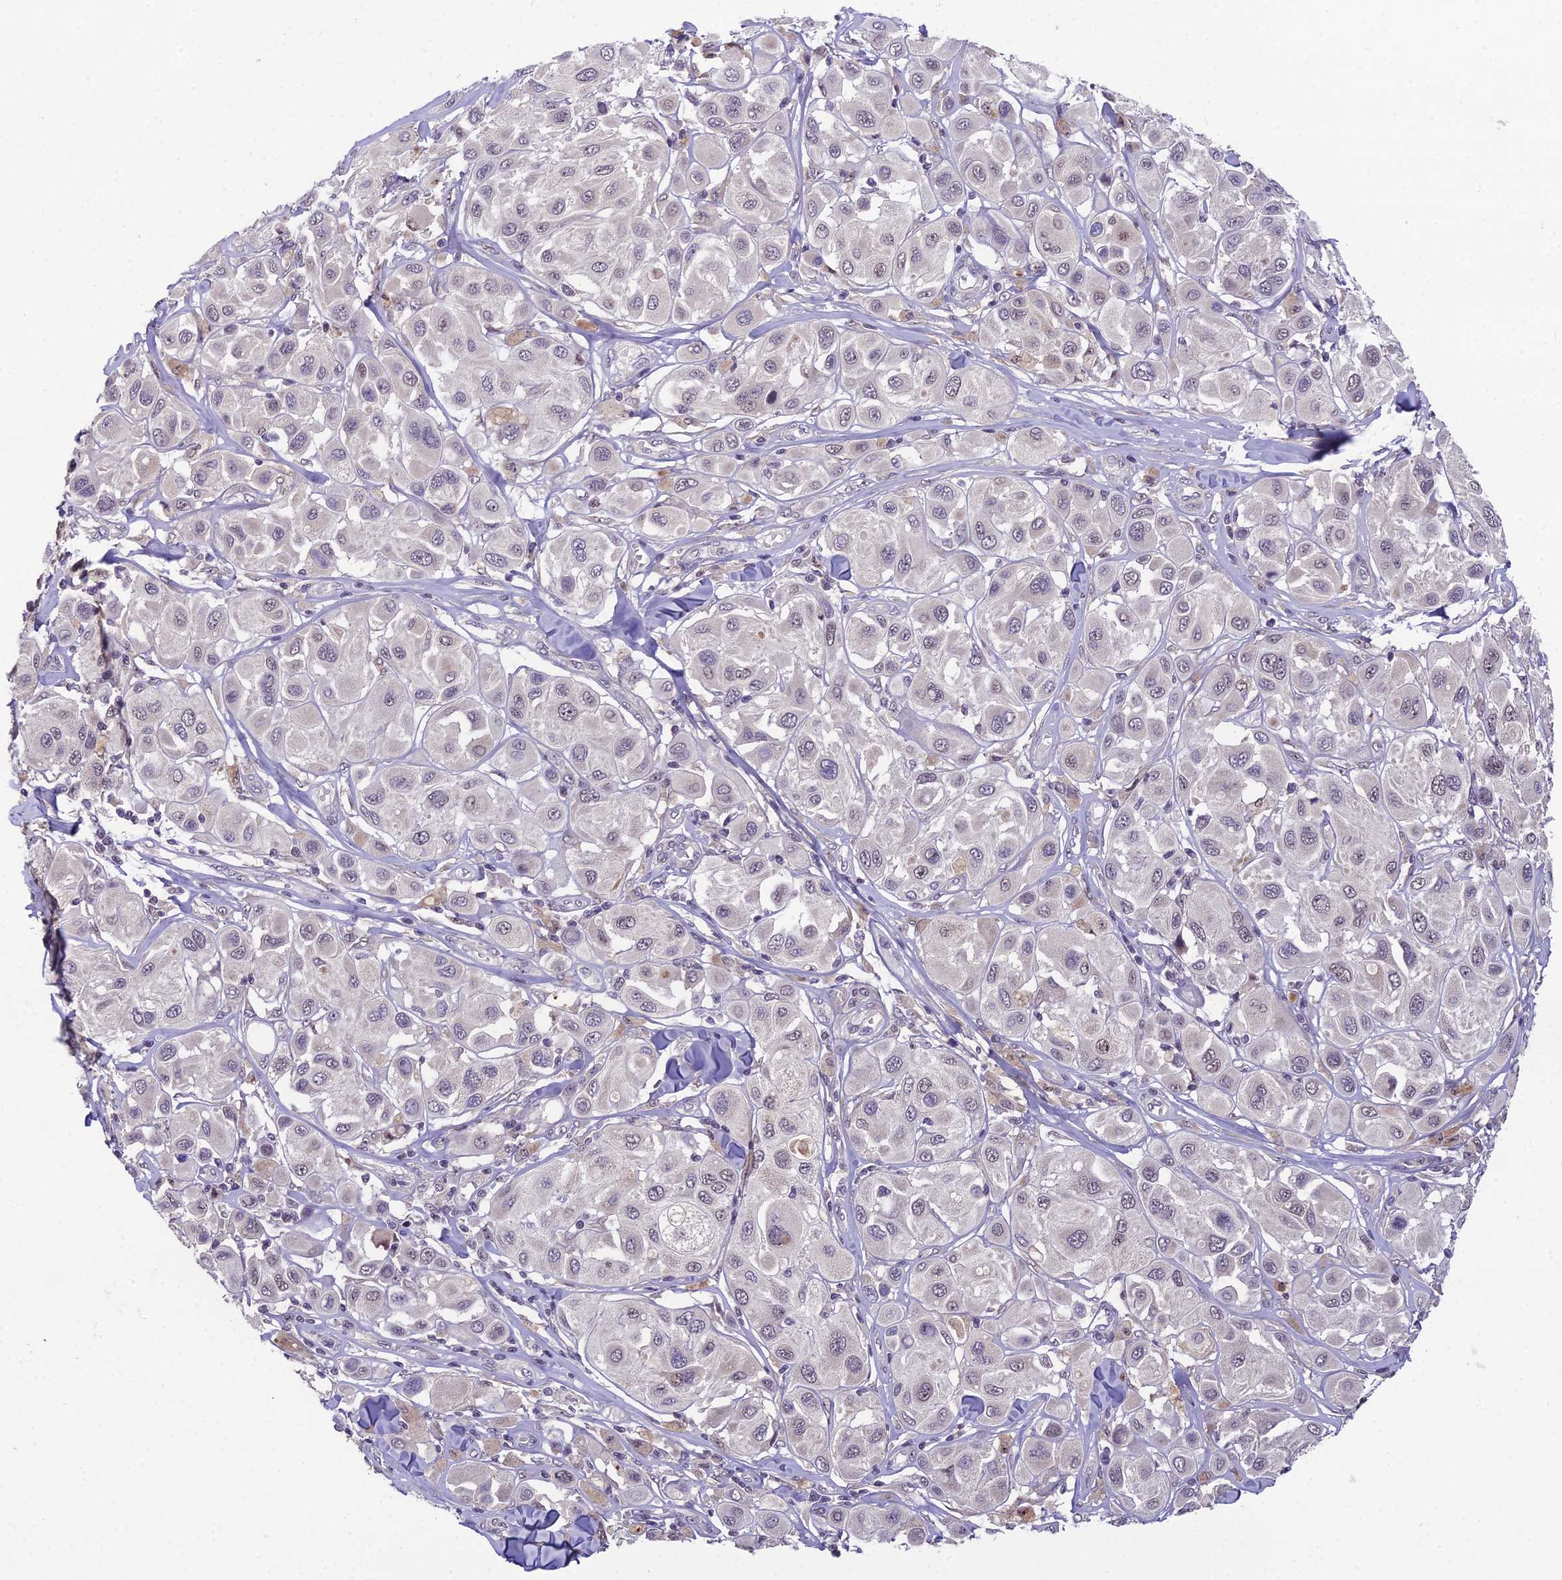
{"staining": {"intensity": "weak", "quantity": "25%-75%", "location": "nuclear"}, "tissue": "melanoma", "cell_type": "Tumor cells", "image_type": "cancer", "snomed": [{"axis": "morphology", "description": "Malignant melanoma, Metastatic site"}, {"axis": "topography", "description": "Skin"}], "caption": "Immunohistochemistry (IHC) of melanoma demonstrates low levels of weak nuclear staining in approximately 25%-75% of tumor cells.", "gene": "ZNF333", "patient": {"sex": "male", "age": 41}}